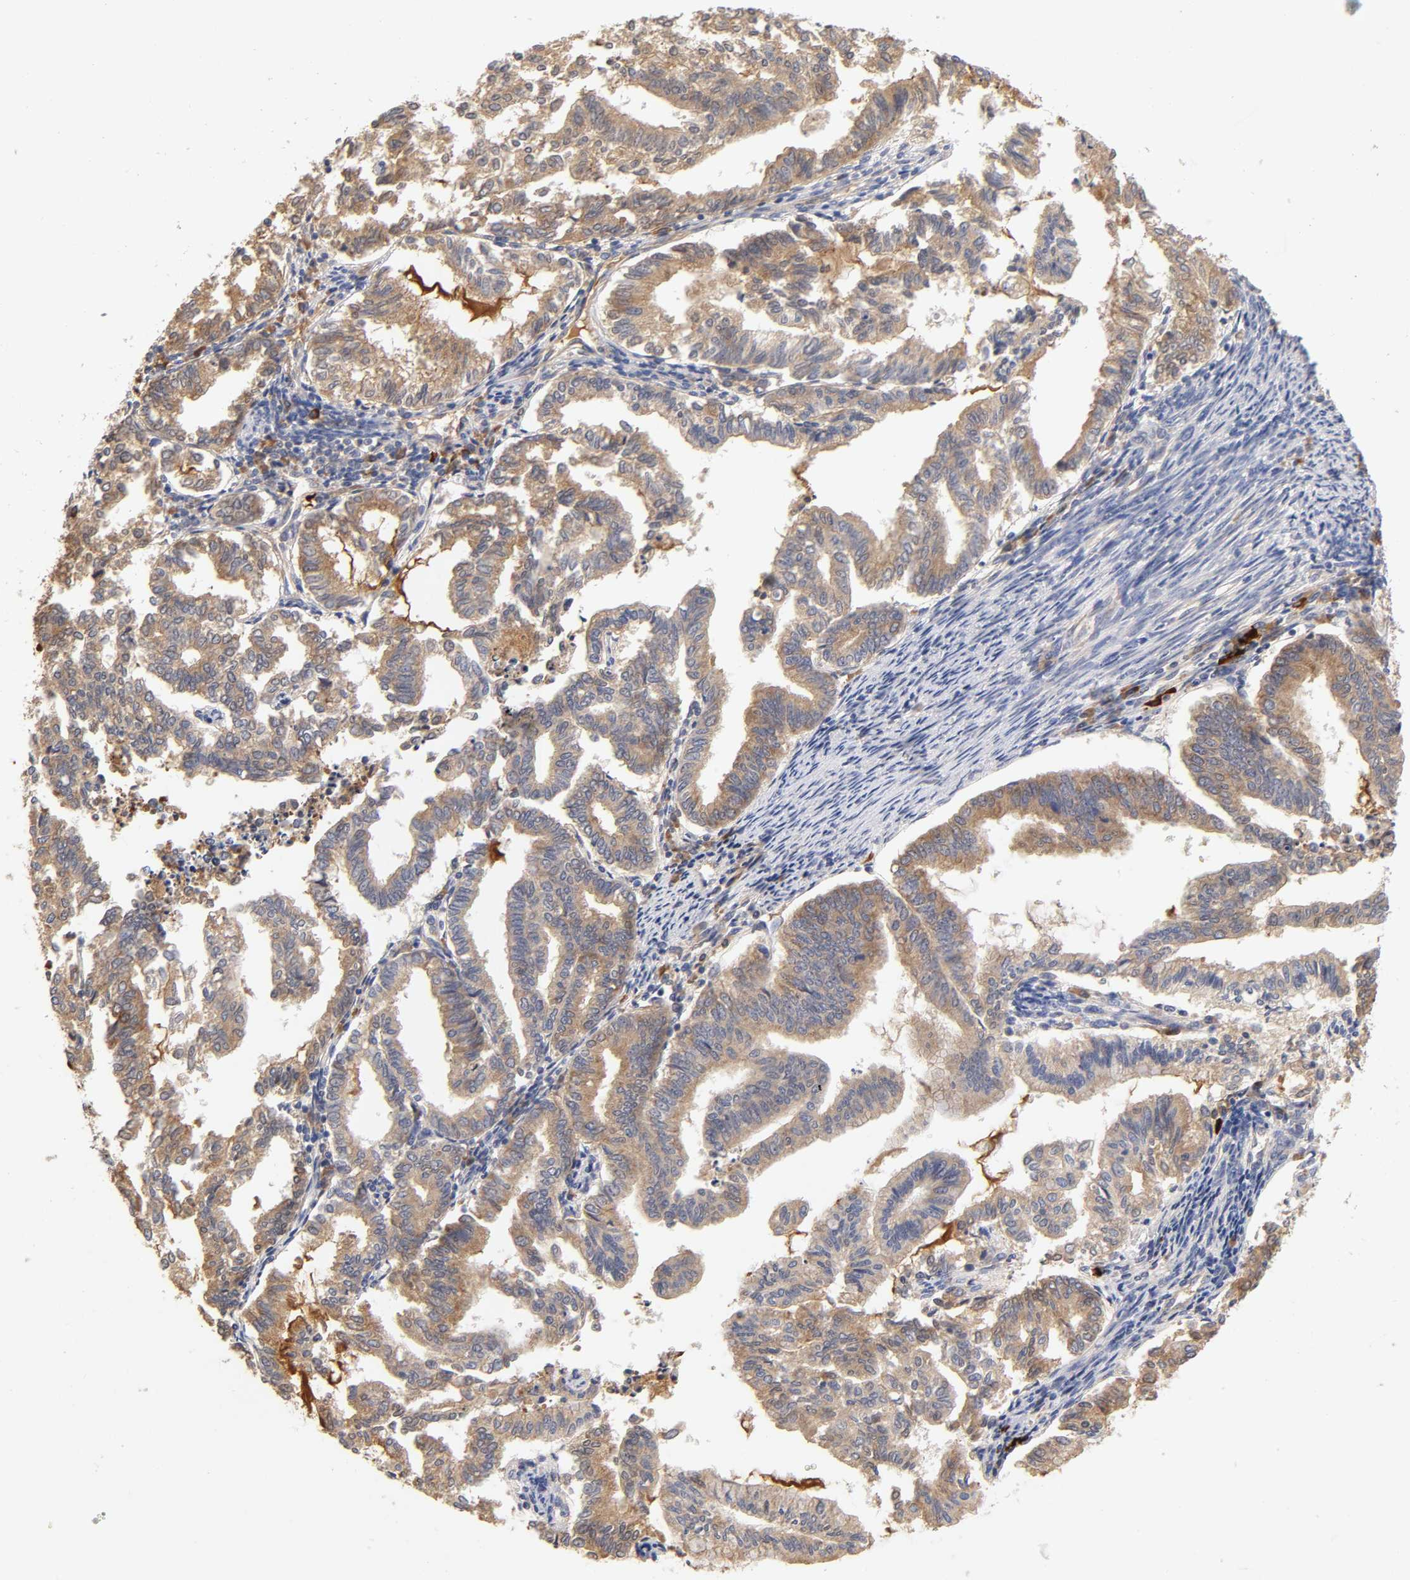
{"staining": {"intensity": "moderate", "quantity": ">75%", "location": "cytoplasmic/membranous"}, "tissue": "endometrial cancer", "cell_type": "Tumor cells", "image_type": "cancer", "snomed": [{"axis": "morphology", "description": "Adenocarcinoma, NOS"}, {"axis": "topography", "description": "Endometrium"}], "caption": "Adenocarcinoma (endometrial) was stained to show a protein in brown. There is medium levels of moderate cytoplasmic/membranous expression in approximately >75% of tumor cells.", "gene": "RPS29", "patient": {"sex": "female", "age": 79}}